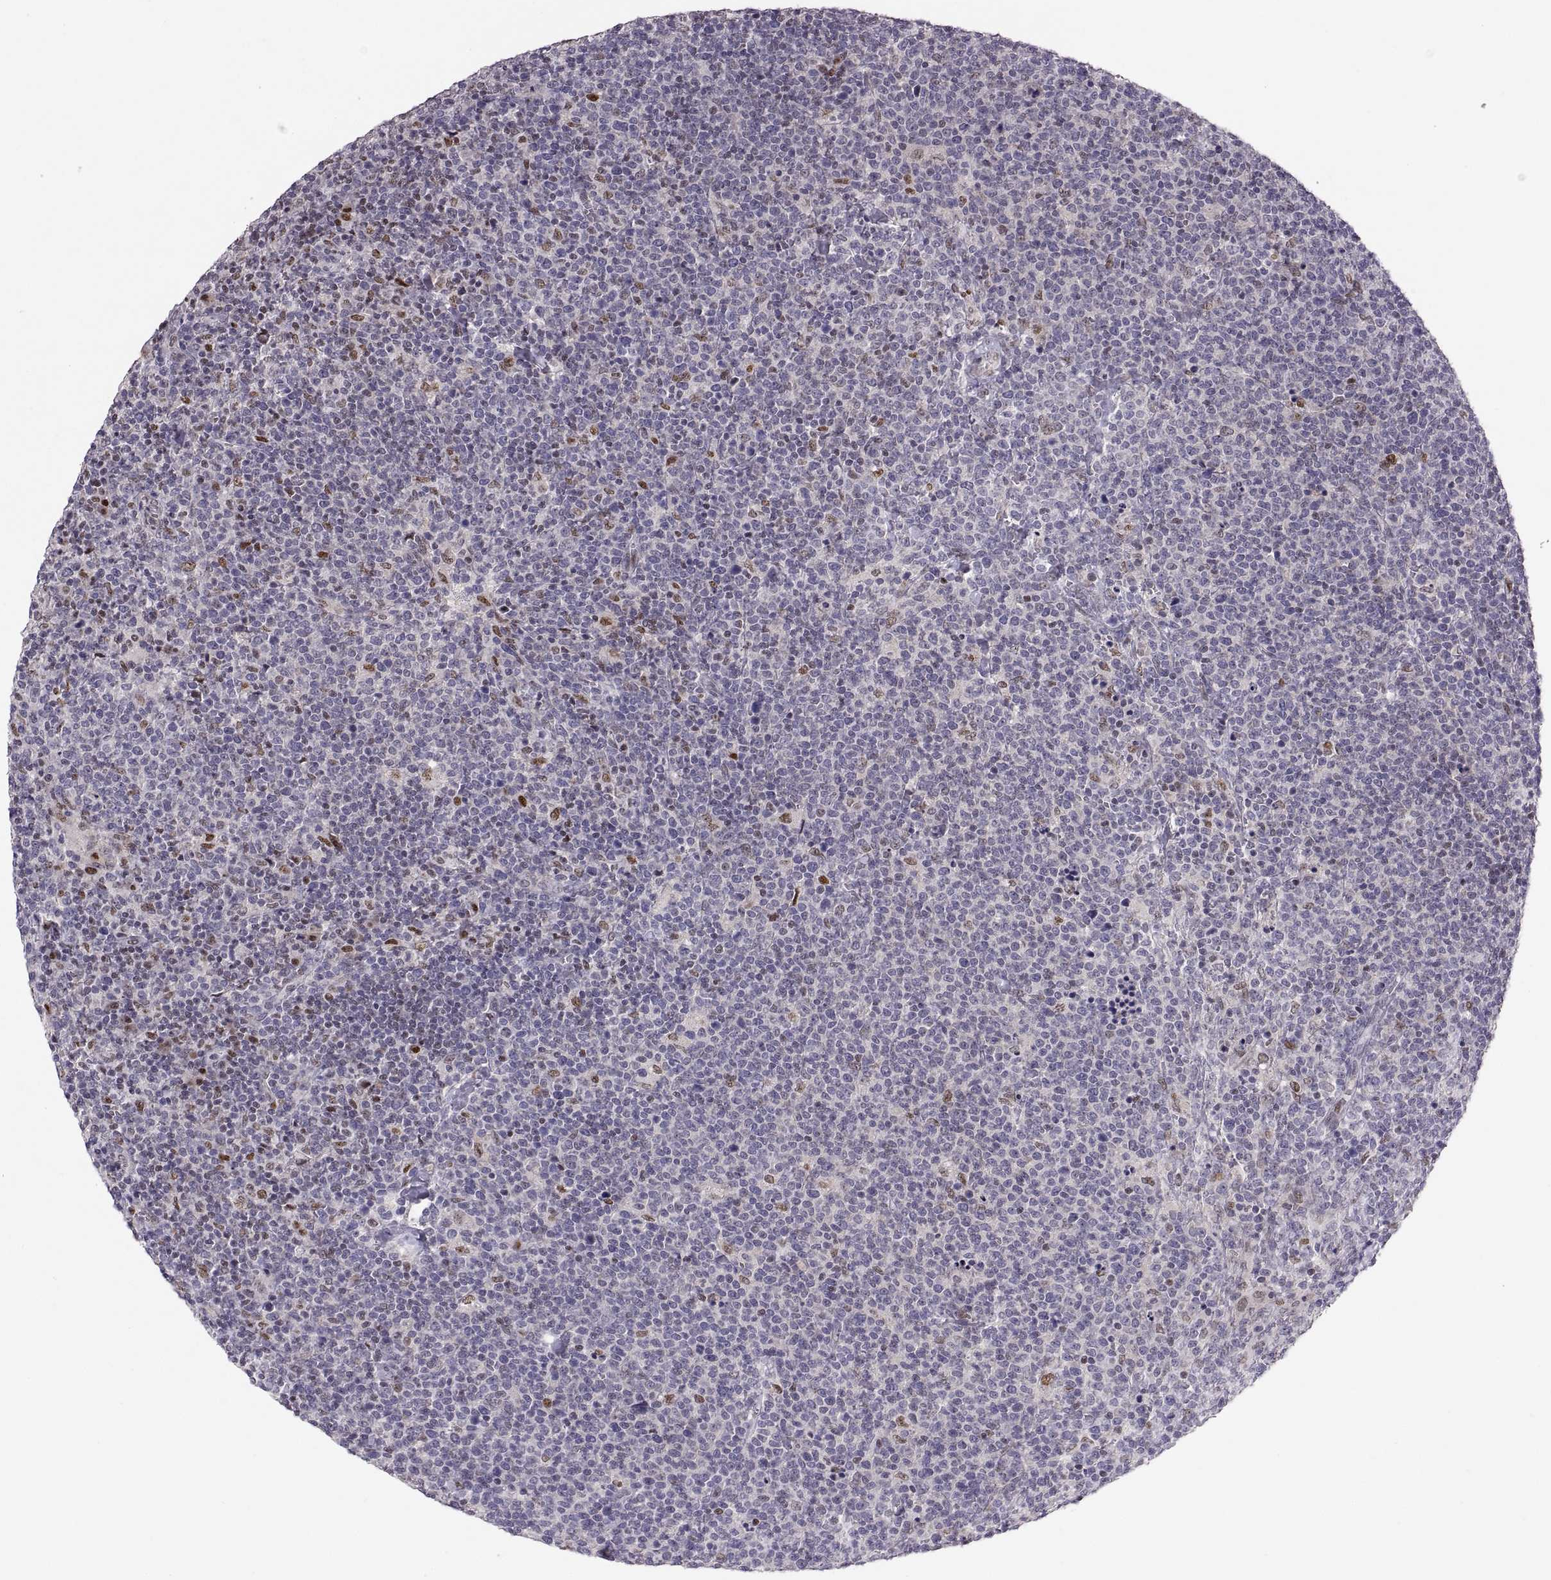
{"staining": {"intensity": "moderate", "quantity": "<25%", "location": "nuclear"}, "tissue": "lymphoma", "cell_type": "Tumor cells", "image_type": "cancer", "snomed": [{"axis": "morphology", "description": "Malignant lymphoma, non-Hodgkin's type, High grade"}, {"axis": "topography", "description": "Lymph node"}], "caption": "A brown stain highlights moderate nuclear expression of a protein in human lymphoma tumor cells. The protein is shown in brown color, while the nuclei are stained blue.", "gene": "SNAI1", "patient": {"sex": "male", "age": 61}}